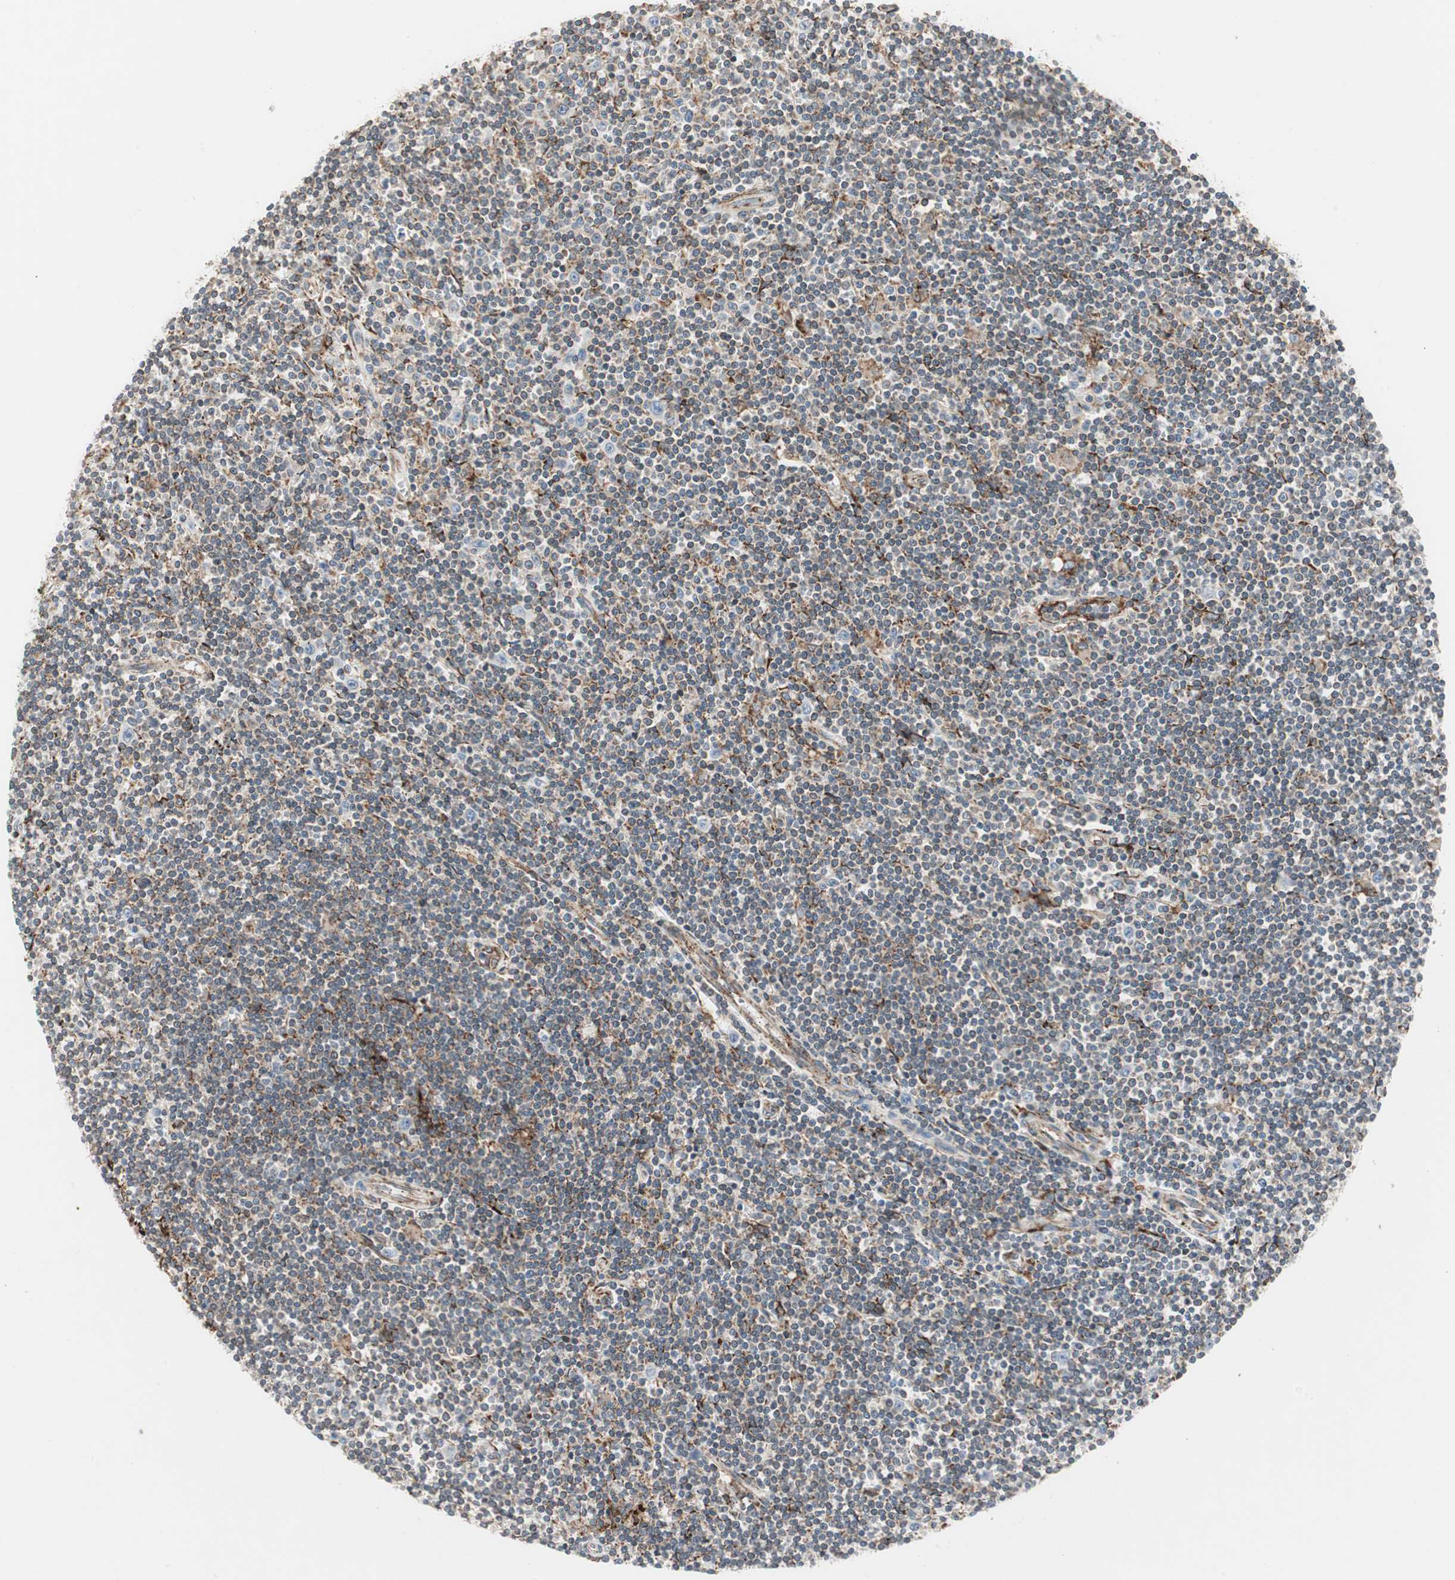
{"staining": {"intensity": "weak", "quantity": "25%-75%", "location": "cytoplasmic/membranous"}, "tissue": "lymphoma", "cell_type": "Tumor cells", "image_type": "cancer", "snomed": [{"axis": "morphology", "description": "Malignant lymphoma, non-Hodgkin's type, Low grade"}, {"axis": "topography", "description": "Spleen"}], "caption": "About 25%-75% of tumor cells in human lymphoma reveal weak cytoplasmic/membranous protein positivity as visualized by brown immunohistochemical staining.", "gene": "H6PD", "patient": {"sex": "male", "age": 76}}